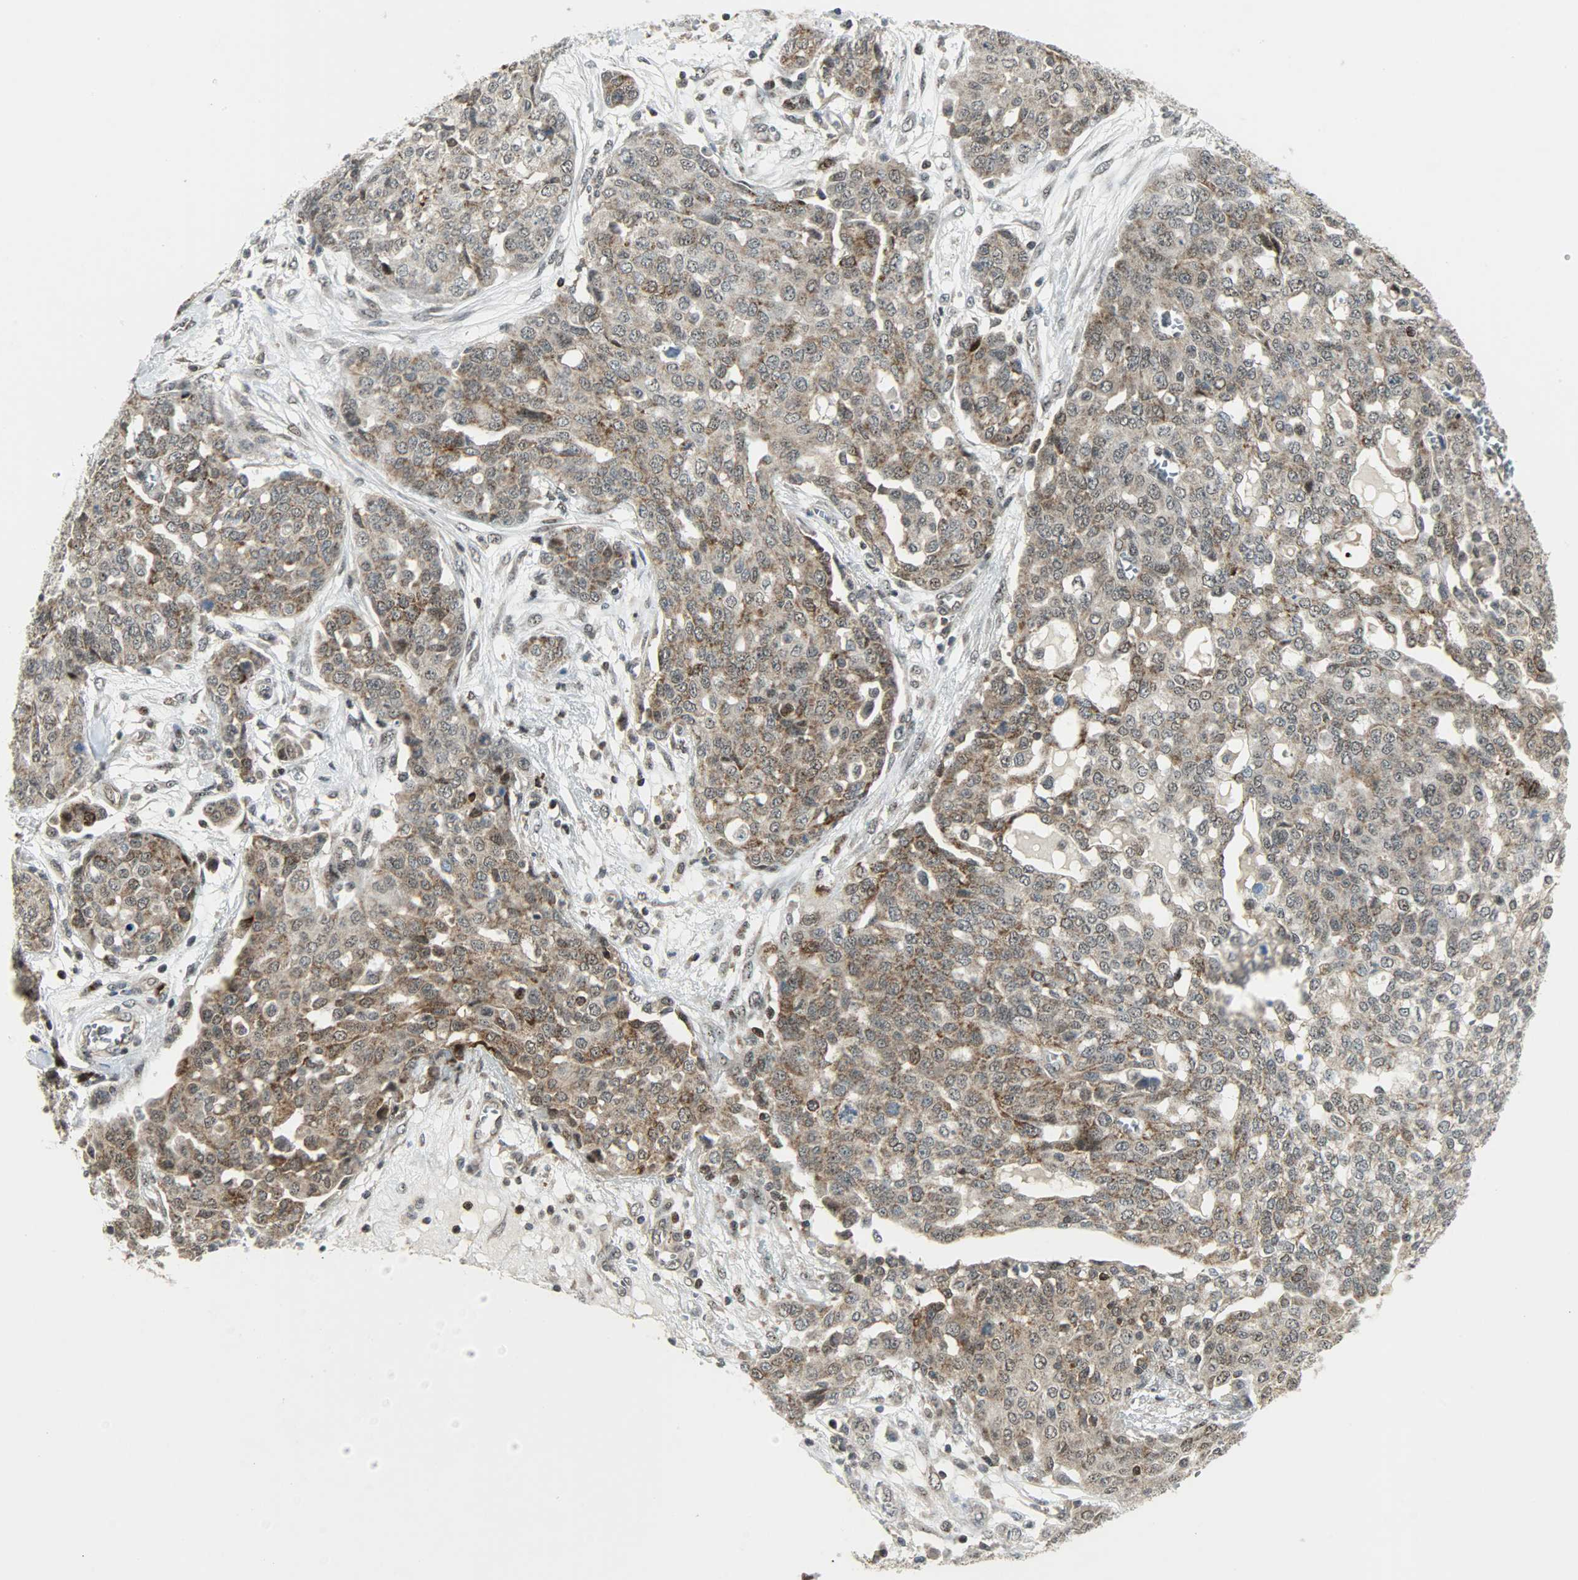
{"staining": {"intensity": "moderate", "quantity": ">75%", "location": "cytoplasmic/membranous,nuclear"}, "tissue": "ovarian cancer", "cell_type": "Tumor cells", "image_type": "cancer", "snomed": [{"axis": "morphology", "description": "Cystadenocarcinoma, serous, NOS"}, {"axis": "topography", "description": "Soft tissue"}, {"axis": "topography", "description": "Ovary"}], "caption": "Protein staining of ovarian cancer tissue displays moderate cytoplasmic/membranous and nuclear positivity in approximately >75% of tumor cells.", "gene": "IL15", "patient": {"sex": "female", "age": 57}}